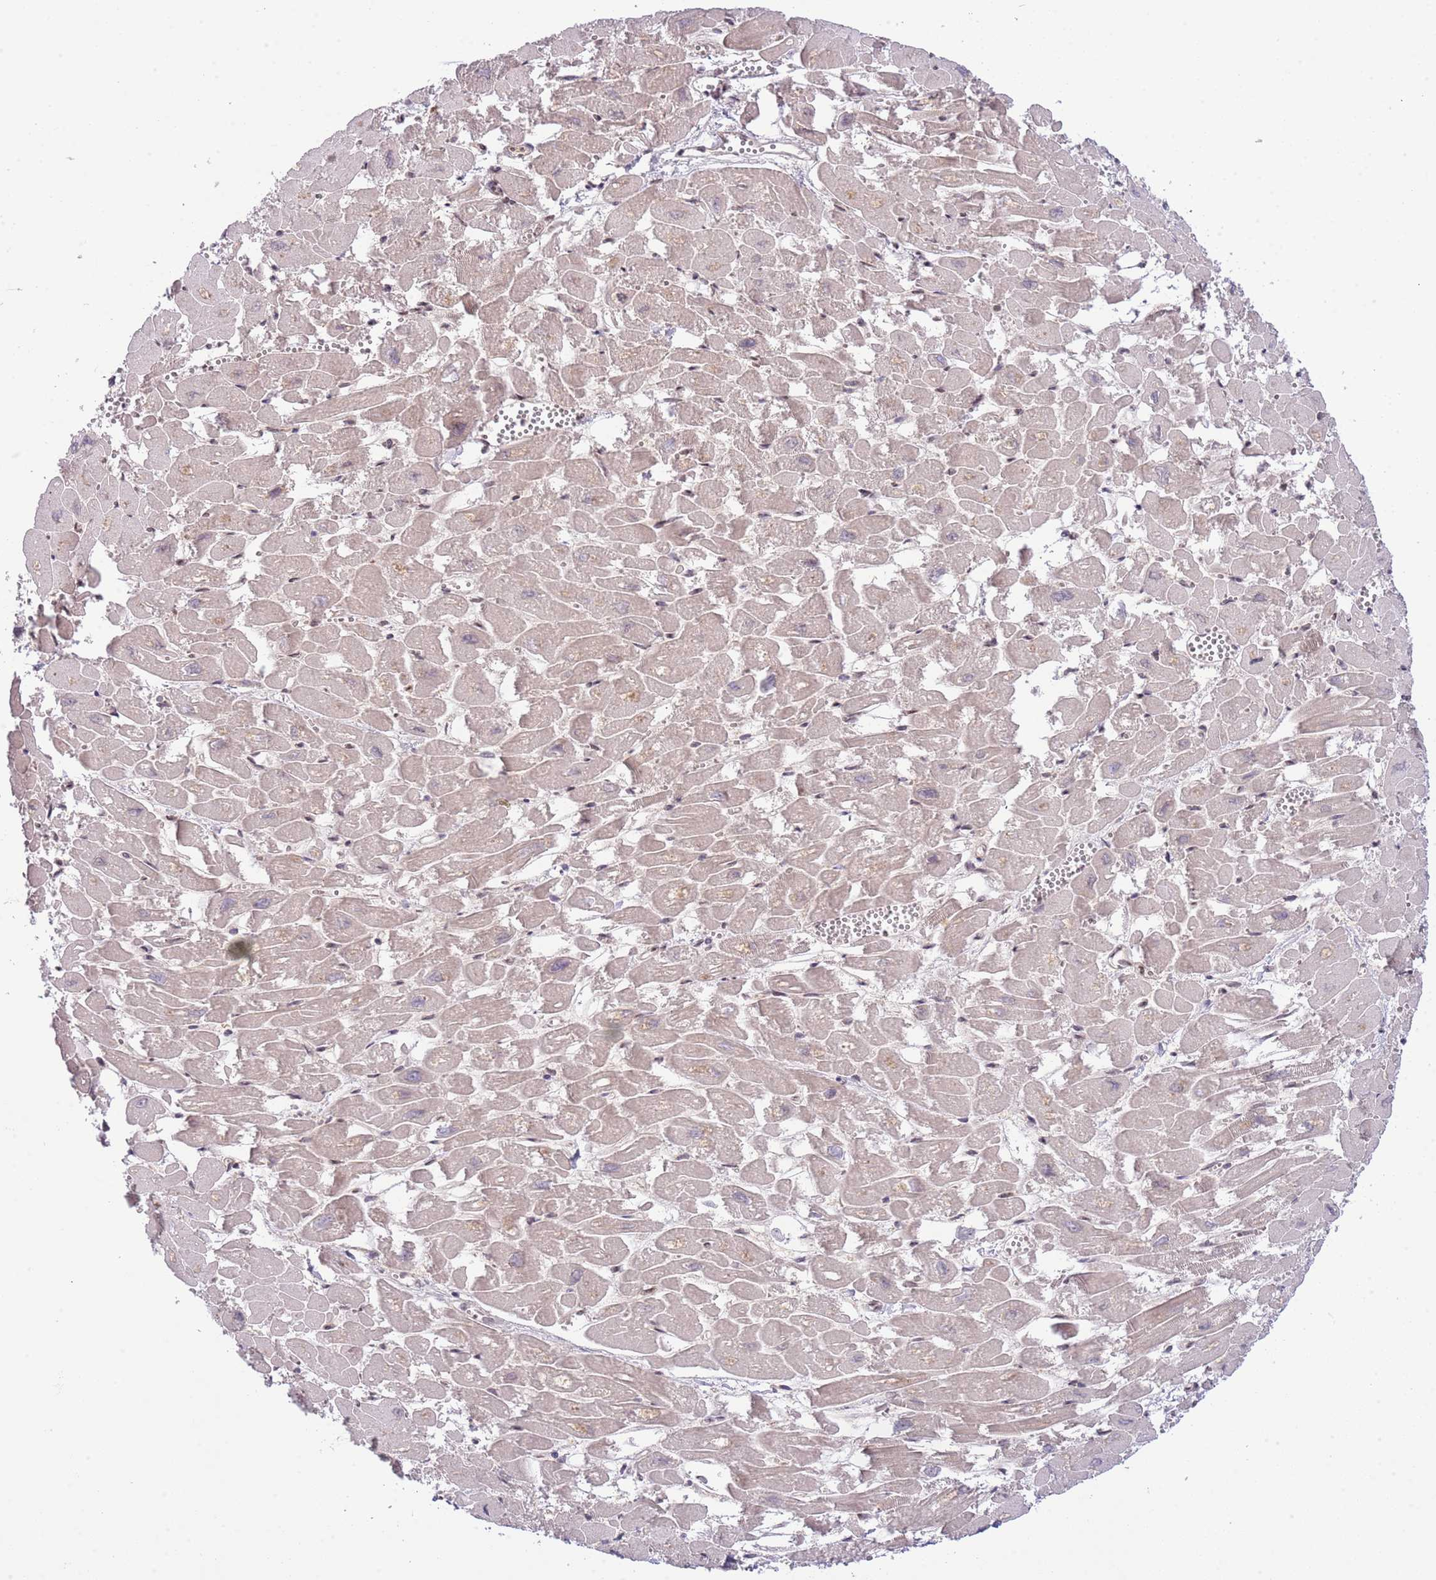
{"staining": {"intensity": "weak", "quantity": "25%-75%", "location": "cytoplasmic/membranous"}, "tissue": "heart muscle", "cell_type": "Cardiomyocytes", "image_type": "normal", "snomed": [{"axis": "morphology", "description": "Normal tissue, NOS"}, {"axis": "topography", "description": "Heart"}], "caption": "This histopathology image demonstrates immunohistochemistry staining of unremarkable heart muscle, with low weak cytoplasmic/membranous expression in approximately 25%-75% of cardiomyocytes.", "gene": "CHD1", "patient": {"sex": "male", "age": 54}}